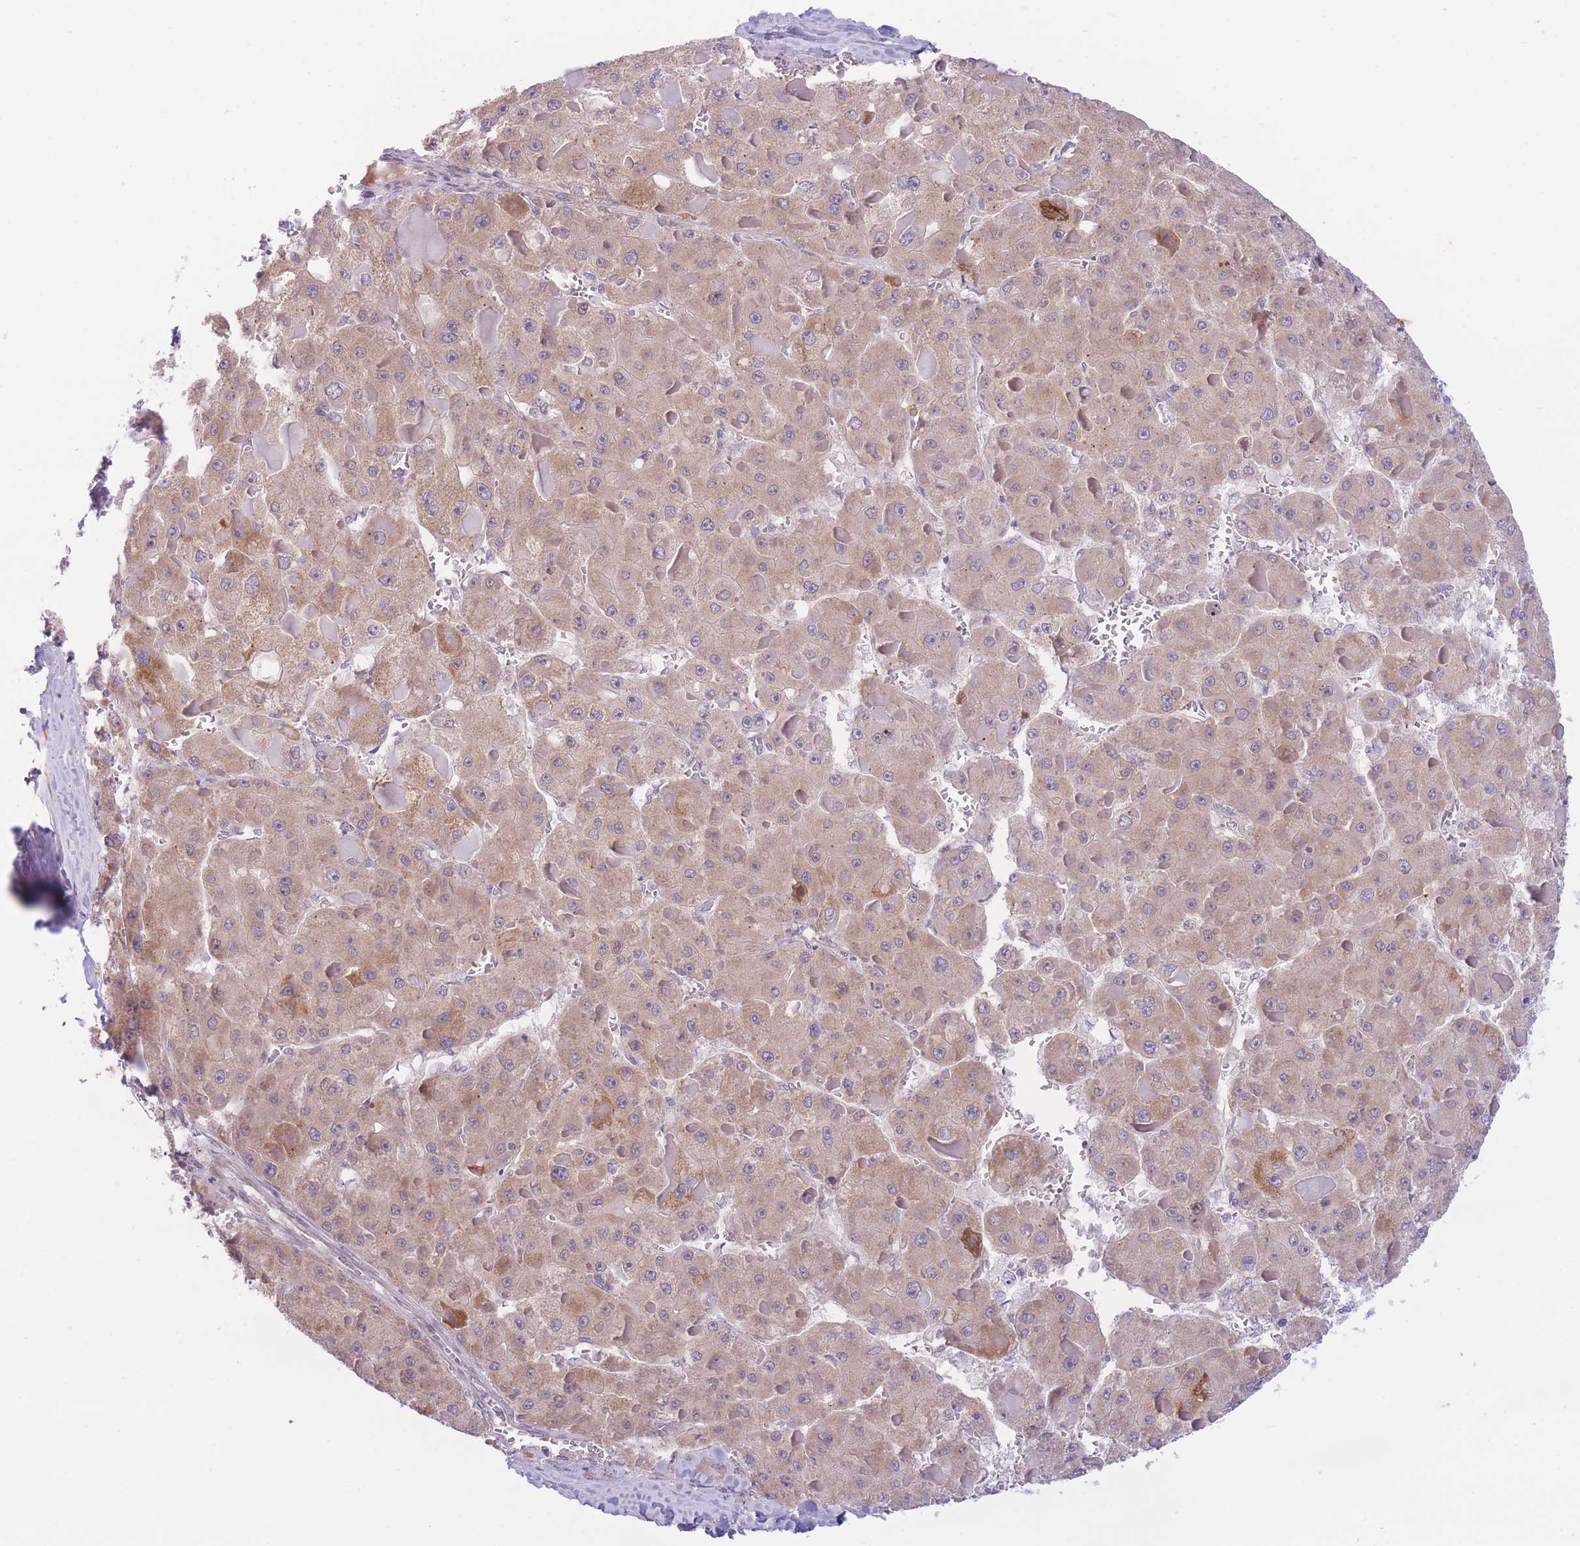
{"staining": {"intensity": "weak", "quantity": ">75%", "location": "cytoplasmic/membranous"}, "tissue": "liver cancer", "cell_type": "Tumor cells", "image_type": "cancer", "snomed": [{"axis": "morphology", "description": "Carcinoma, Hepatocellular, NOS"}, {"axis": "topography", "description": "Liver"}], "caption": "Liver cancer (hepatocellular carcinoma) stained with a protein marker exhibits weak staining in tumor cells.", "gene": "CDC25B", "patient": {"sex": "female", "age": 73}}